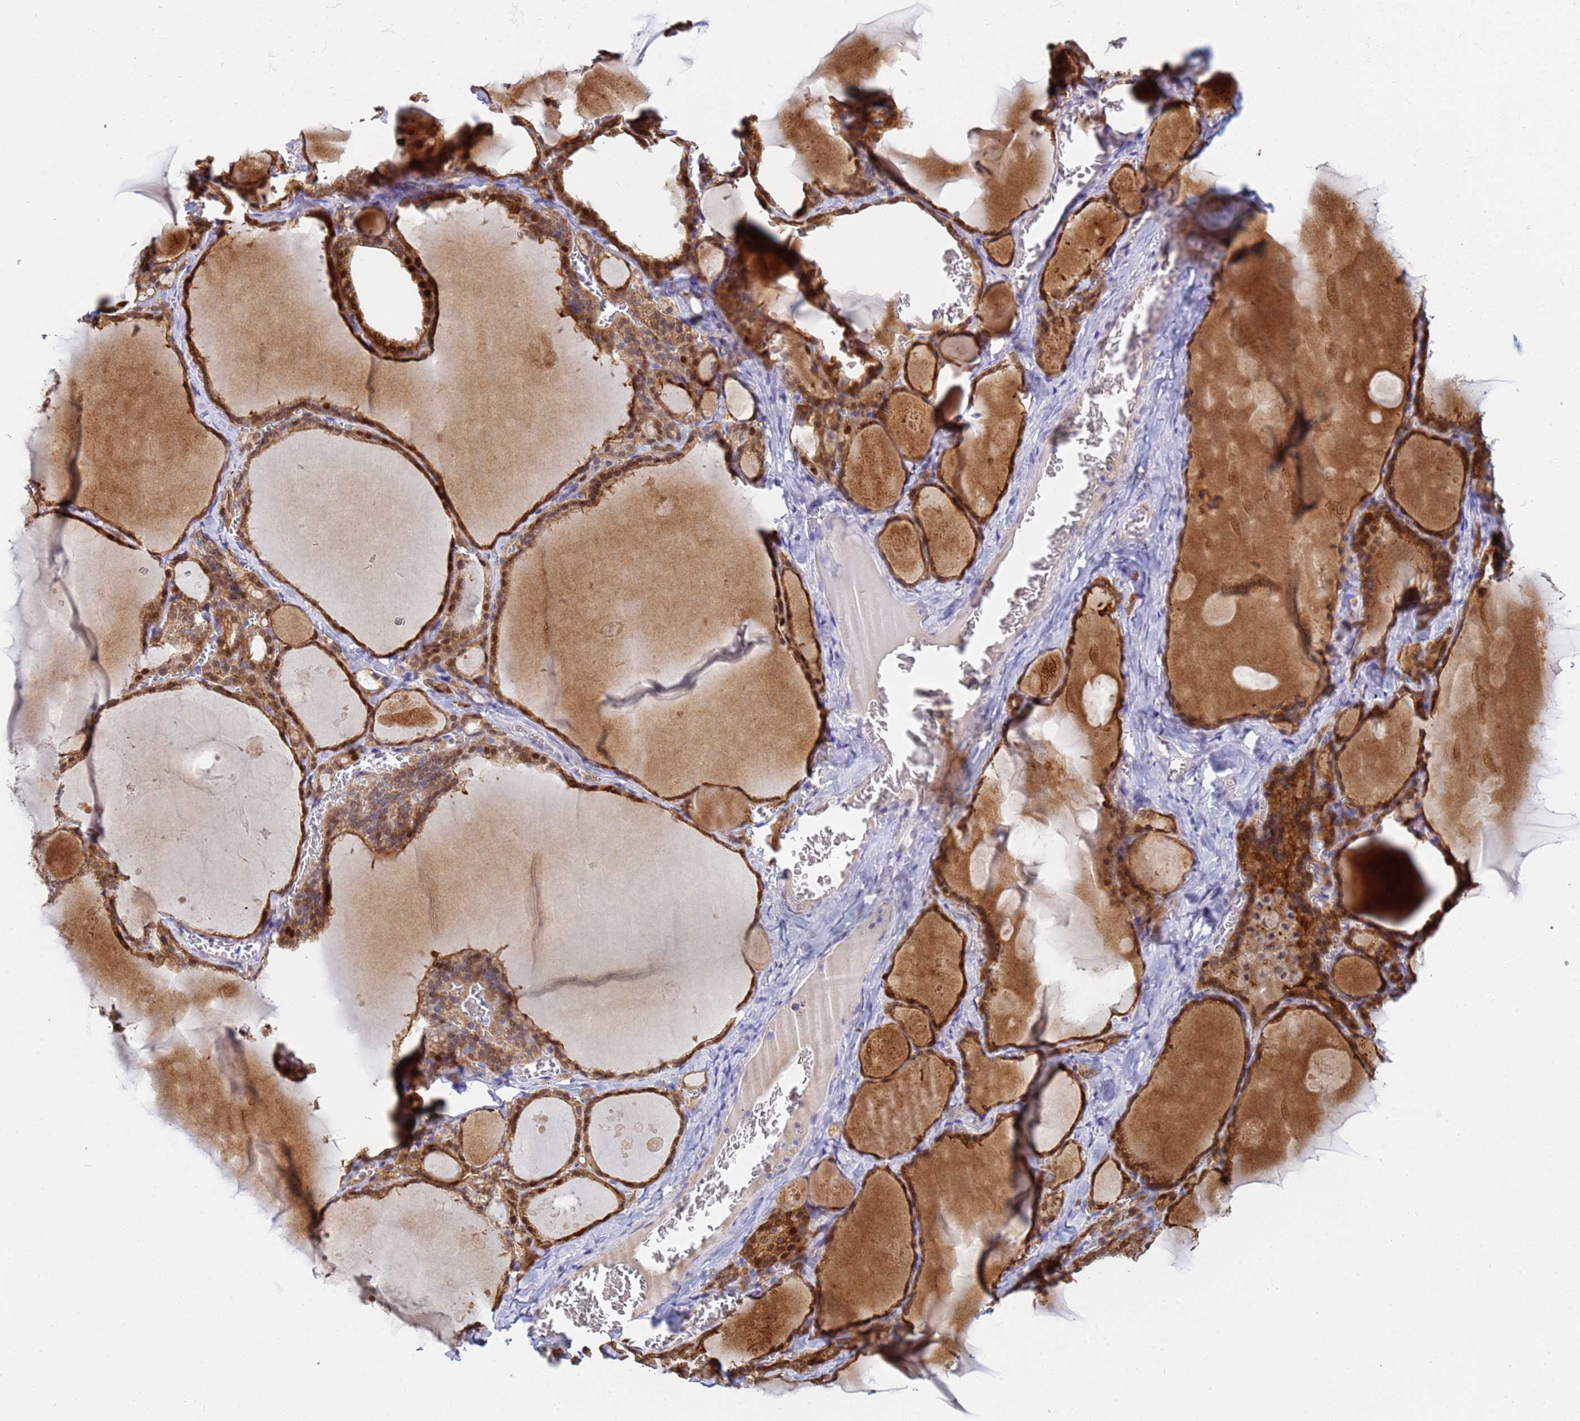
{"staining": {"intensity": "strong", "quantity": ">75%", "location": "cytoplasmic/membranous,nuclear"}, "tissue": "thyroid gland", "cell_type": "Glandular cells", "image_type": "normal", "snomed": [{"axis": "morphology", "description": "Normal tissue, NOS"}, {"axis": "topography", "description": "Thyroid gland"}], "caption": "Thyroid gland stained for a protein shows strong cytoplasmic/membranous,nuclear positivity in glandular cells.", "gene": "PPP6R1", "patient": {"sex": "male", "age": 56}}